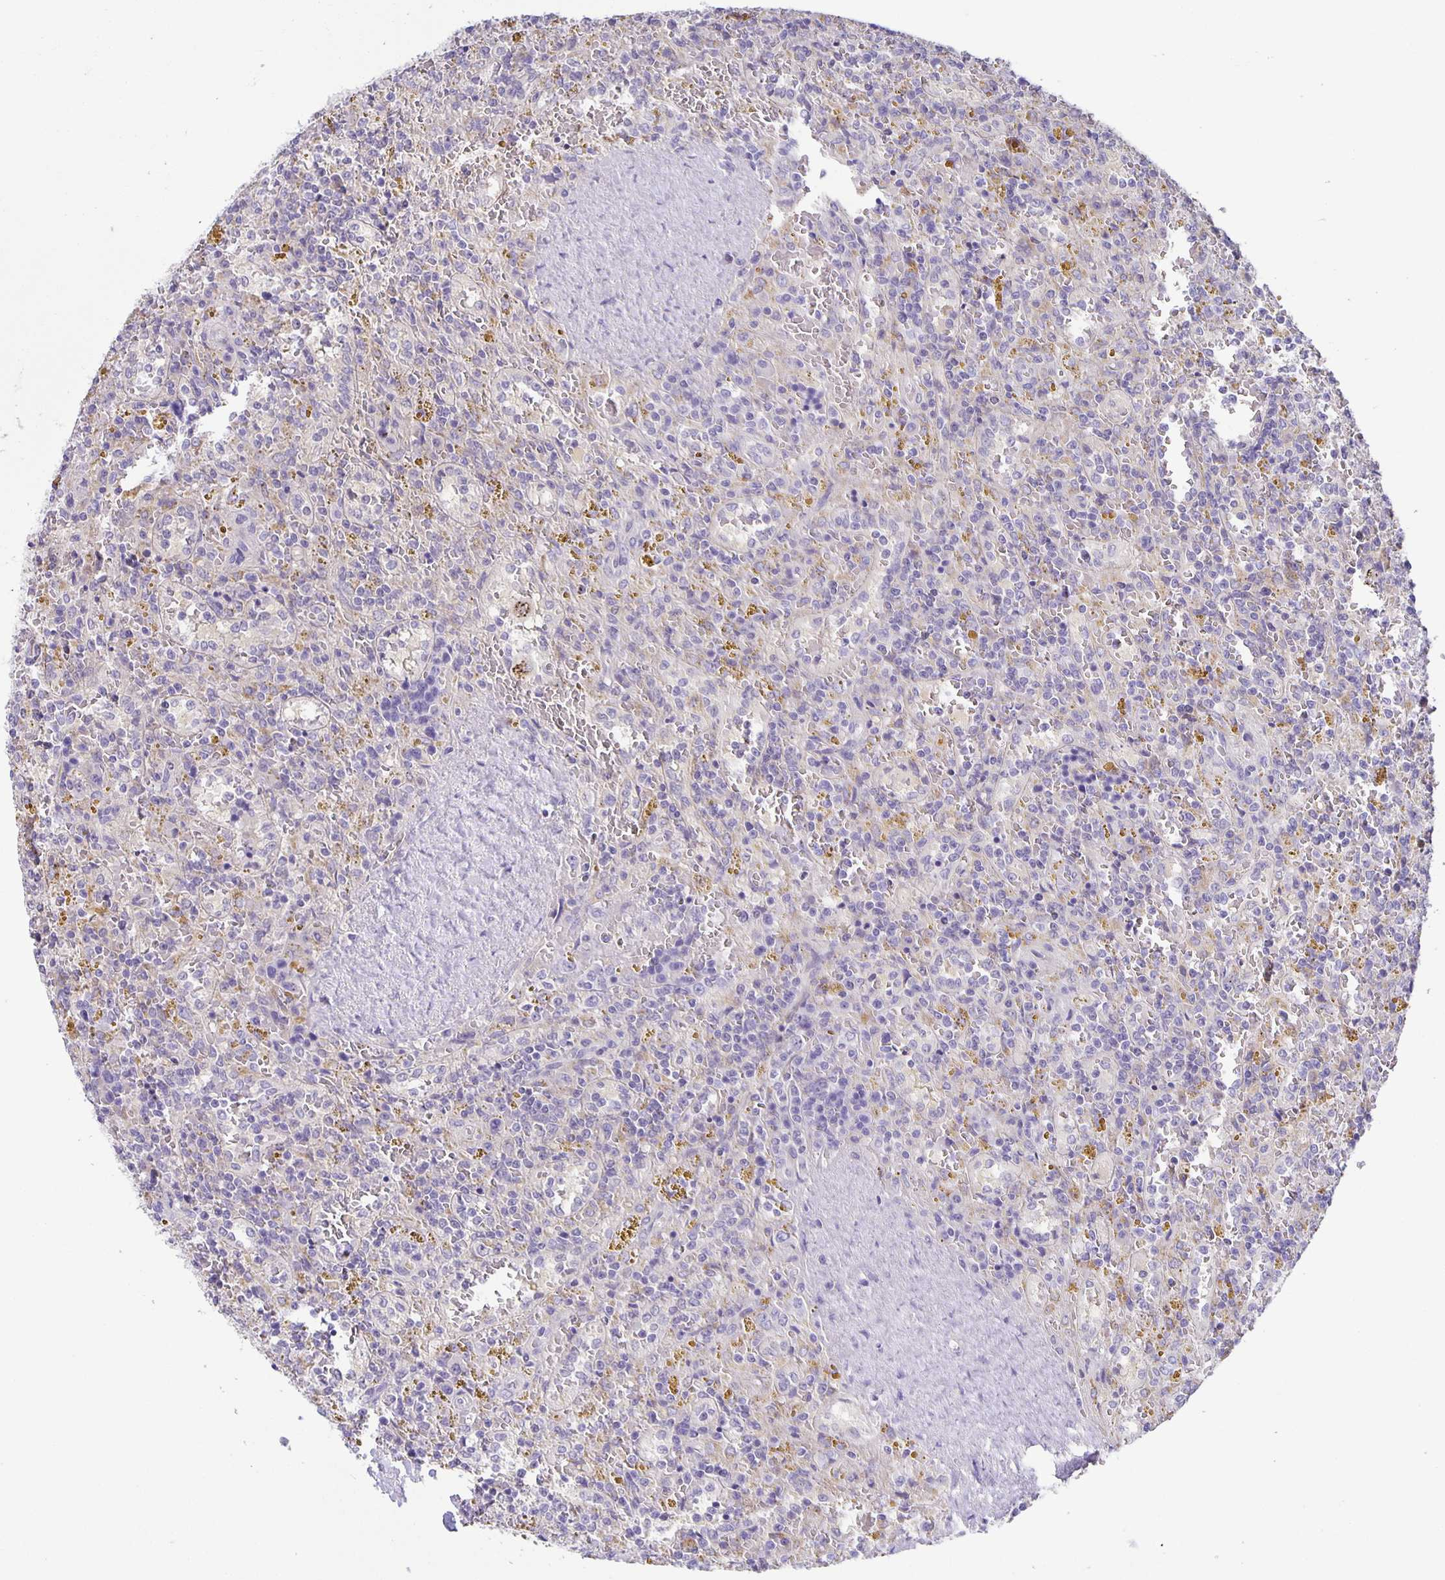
{"staining": {"intensity": "negative", "quantity": "none", "location": "none"}, "tissue": "lymphoma", "cell_type": "Tumor cells", "image_type": "cancer", "snomed": [{"axis": "morphology", "description": "Malignant lymphoma, non-Hodgkin's type, Low grade"}, {"axis": "topography", "description": "Spleen"}], "caption": "Tumor cells show no significant positivity in low-grade malignant lymphoma, non-Hodgkin's type.", "gene": "PTPN3", "patient": {"sex": "female", "age": 65}}